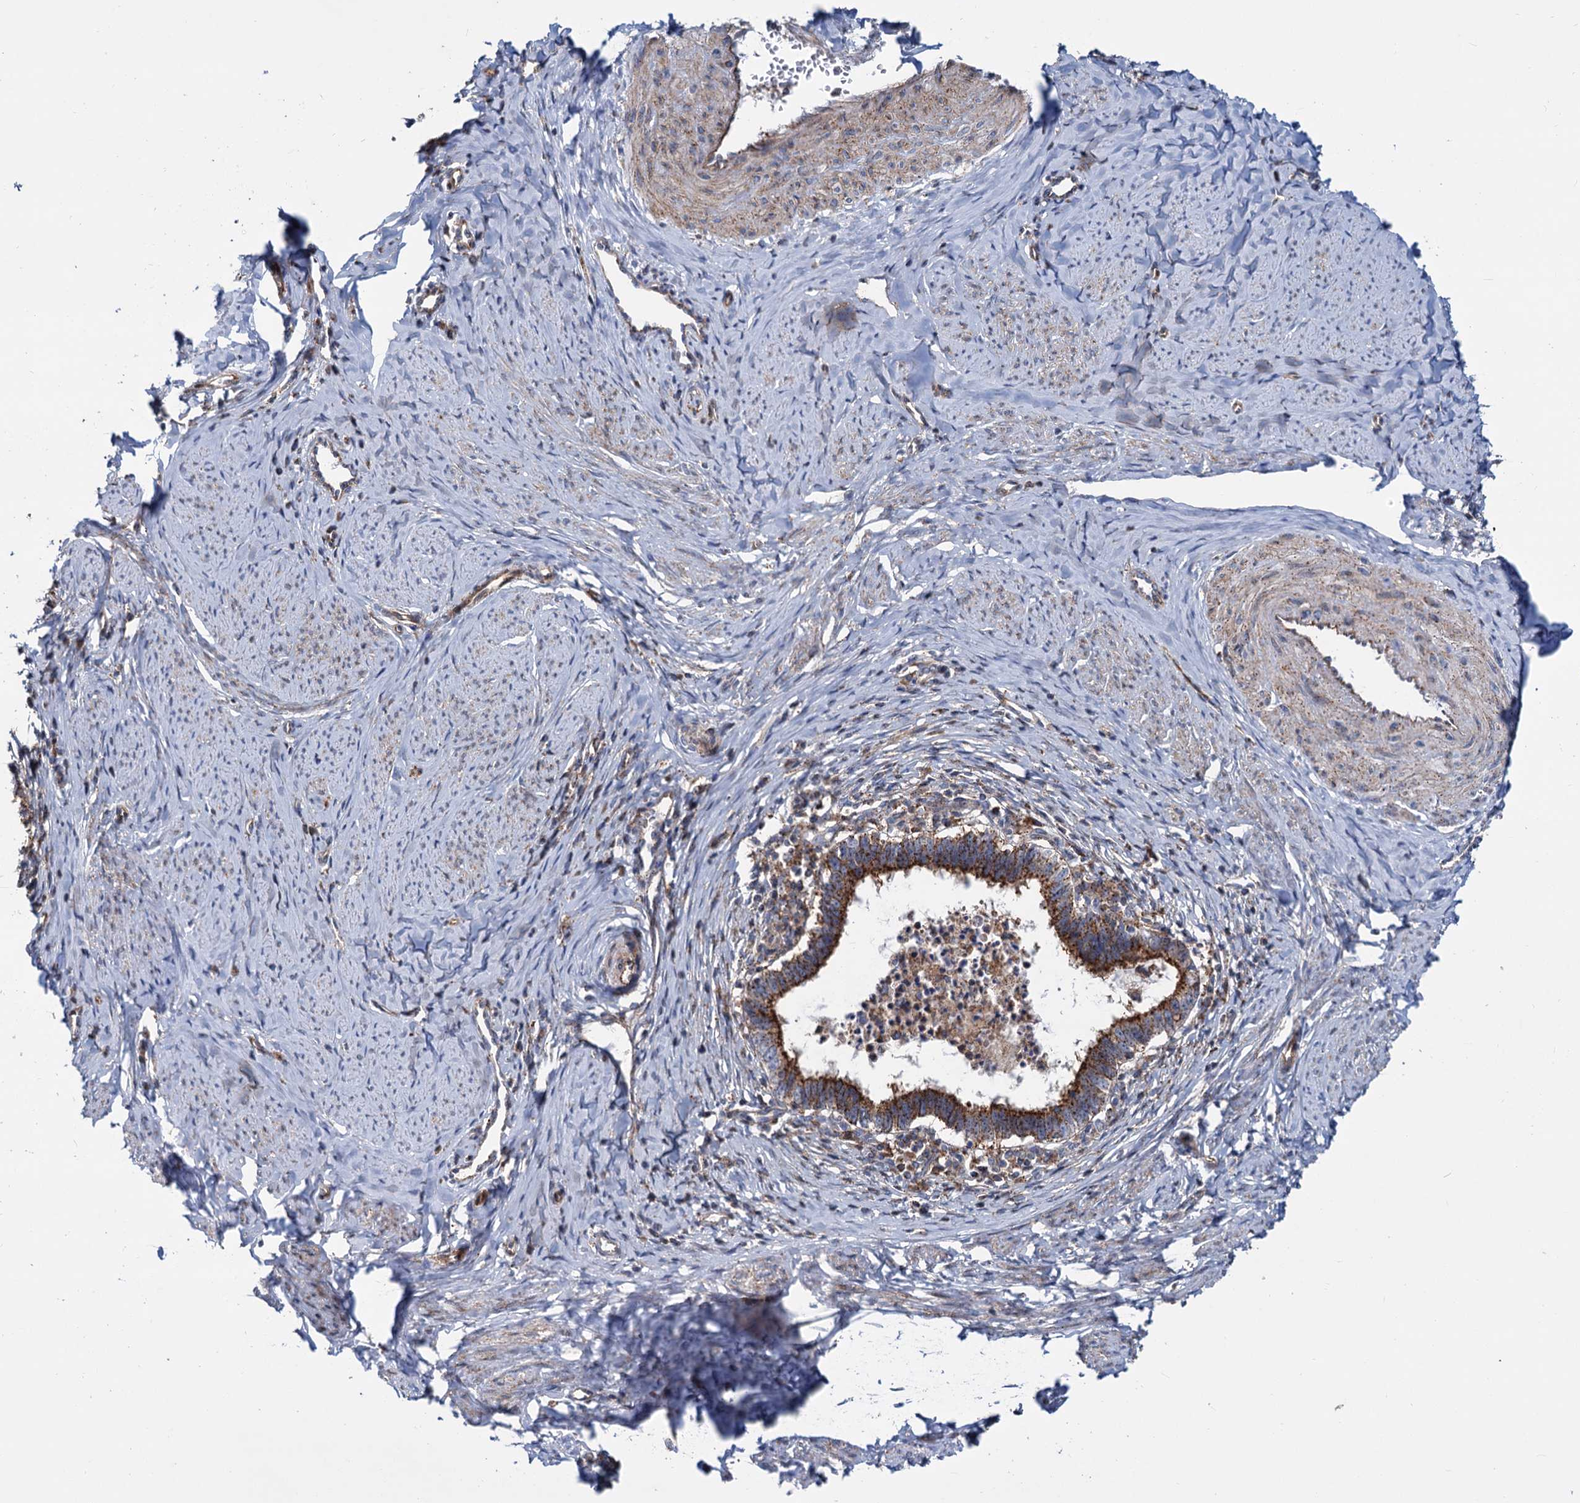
{"staining": {"intensity": "strong", "quantity": ">75%", "location": "cytoplasmic/membranous"}, "tissue": "cervical cancer", "cell_type": "Tumor cells", "image_type": "cancer", "snomed": [{"axis": "morphology", "description": "Adenocarcinoma, NOS"}, {"axis": "topography", "description": "Cervix"}], "caption": "This is a photomicrograph of immunohistochemistry staining of cervical cancer, which shows strong staining in the cytoplasmic/membranous of tumor cells.", "gene": "PSEN1", "patient": {"sex": "female", "age": 36}}